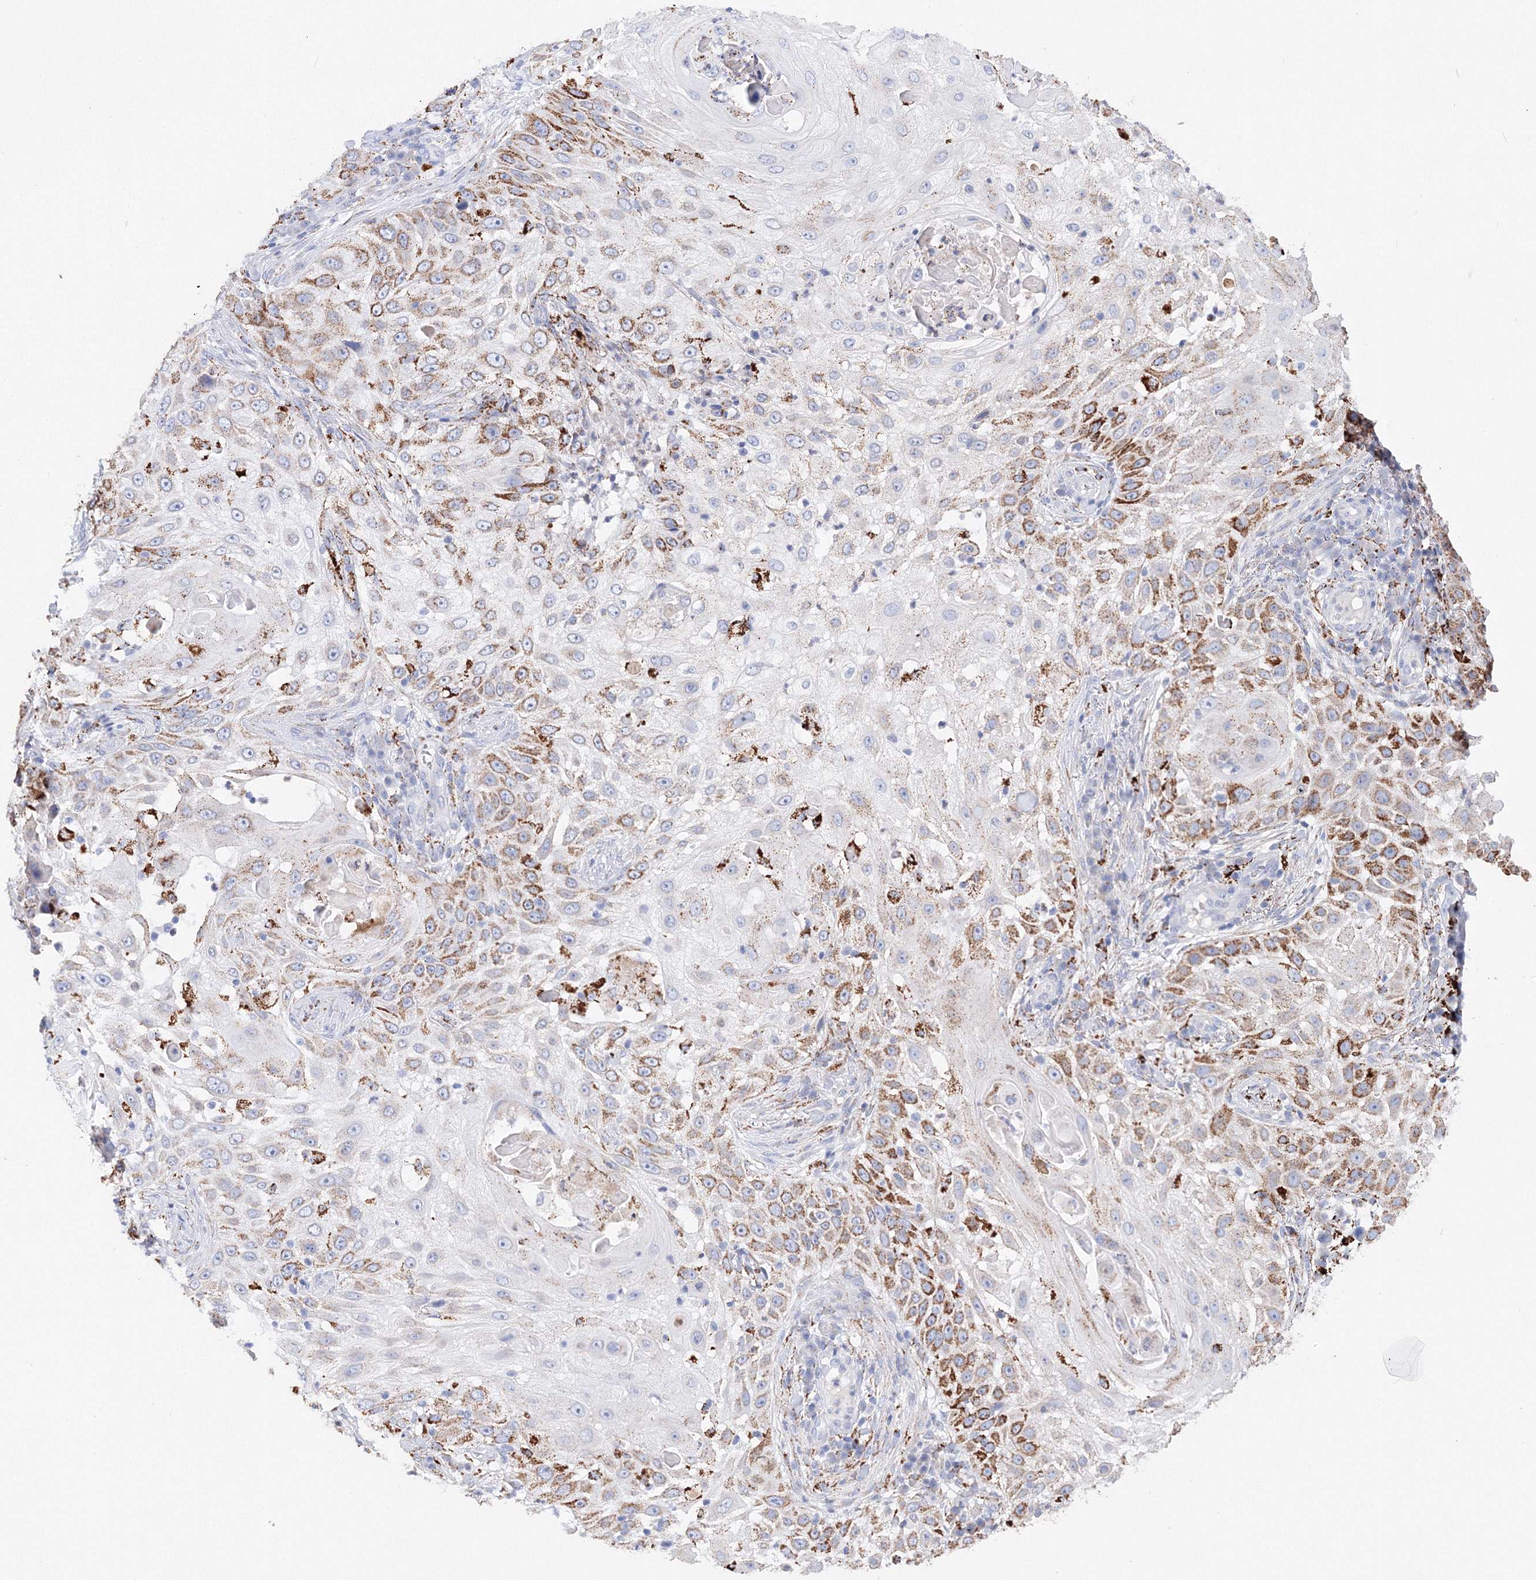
{"staining": {"intensity": "moderate", "quantity": ">75%", "location": "cytoplasmic/membranous"}, "tissue": "skin cancer", "cell_type": "Tumor cells", "image_type": "cancer", "snomed": [{"axis": "morphology", "description": "Squamous cell carcinoma, NOS"}, {"axis": "topography", "description": "Skin"}], "caption": "Squamous cell carcinoma (skin) tissue shows moderate cytoplasmic/membranous staining in about >75% of tumor cells", "gene": "MERTK", "patient": {"sex": "female", "age": 44}}